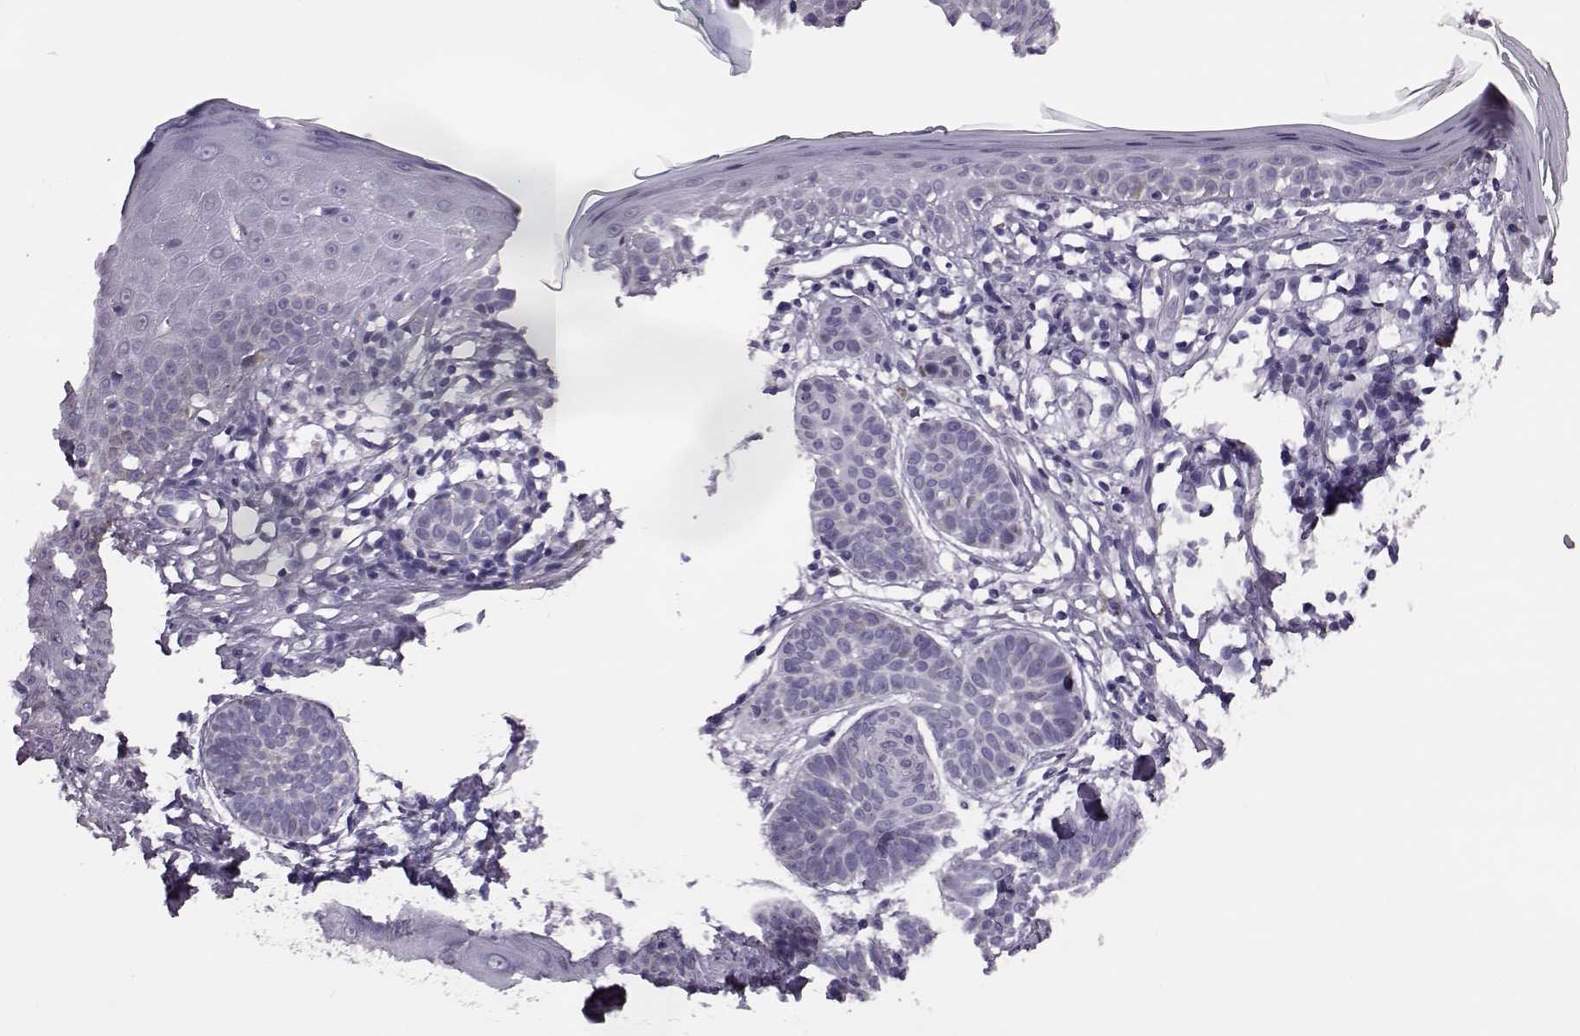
{"staining": {"intensity": "negative", "quantity": "none", "location": "none"}, "tissue": "skin cancer", "cell_type": "Tumor cells", "image_type": "cancer", "snomed": [{"axis": "morphology", "description": "Basal cell carcinoma"}, {"axis": "topography", "description": "Skin"}], "caption": "Skin basal cell carcinoma was stained to show a protein in brown. There is no significant positivity in tumor cells.", "gene": "RIMS2", "patient": {"sex": "male", "age": 85}}